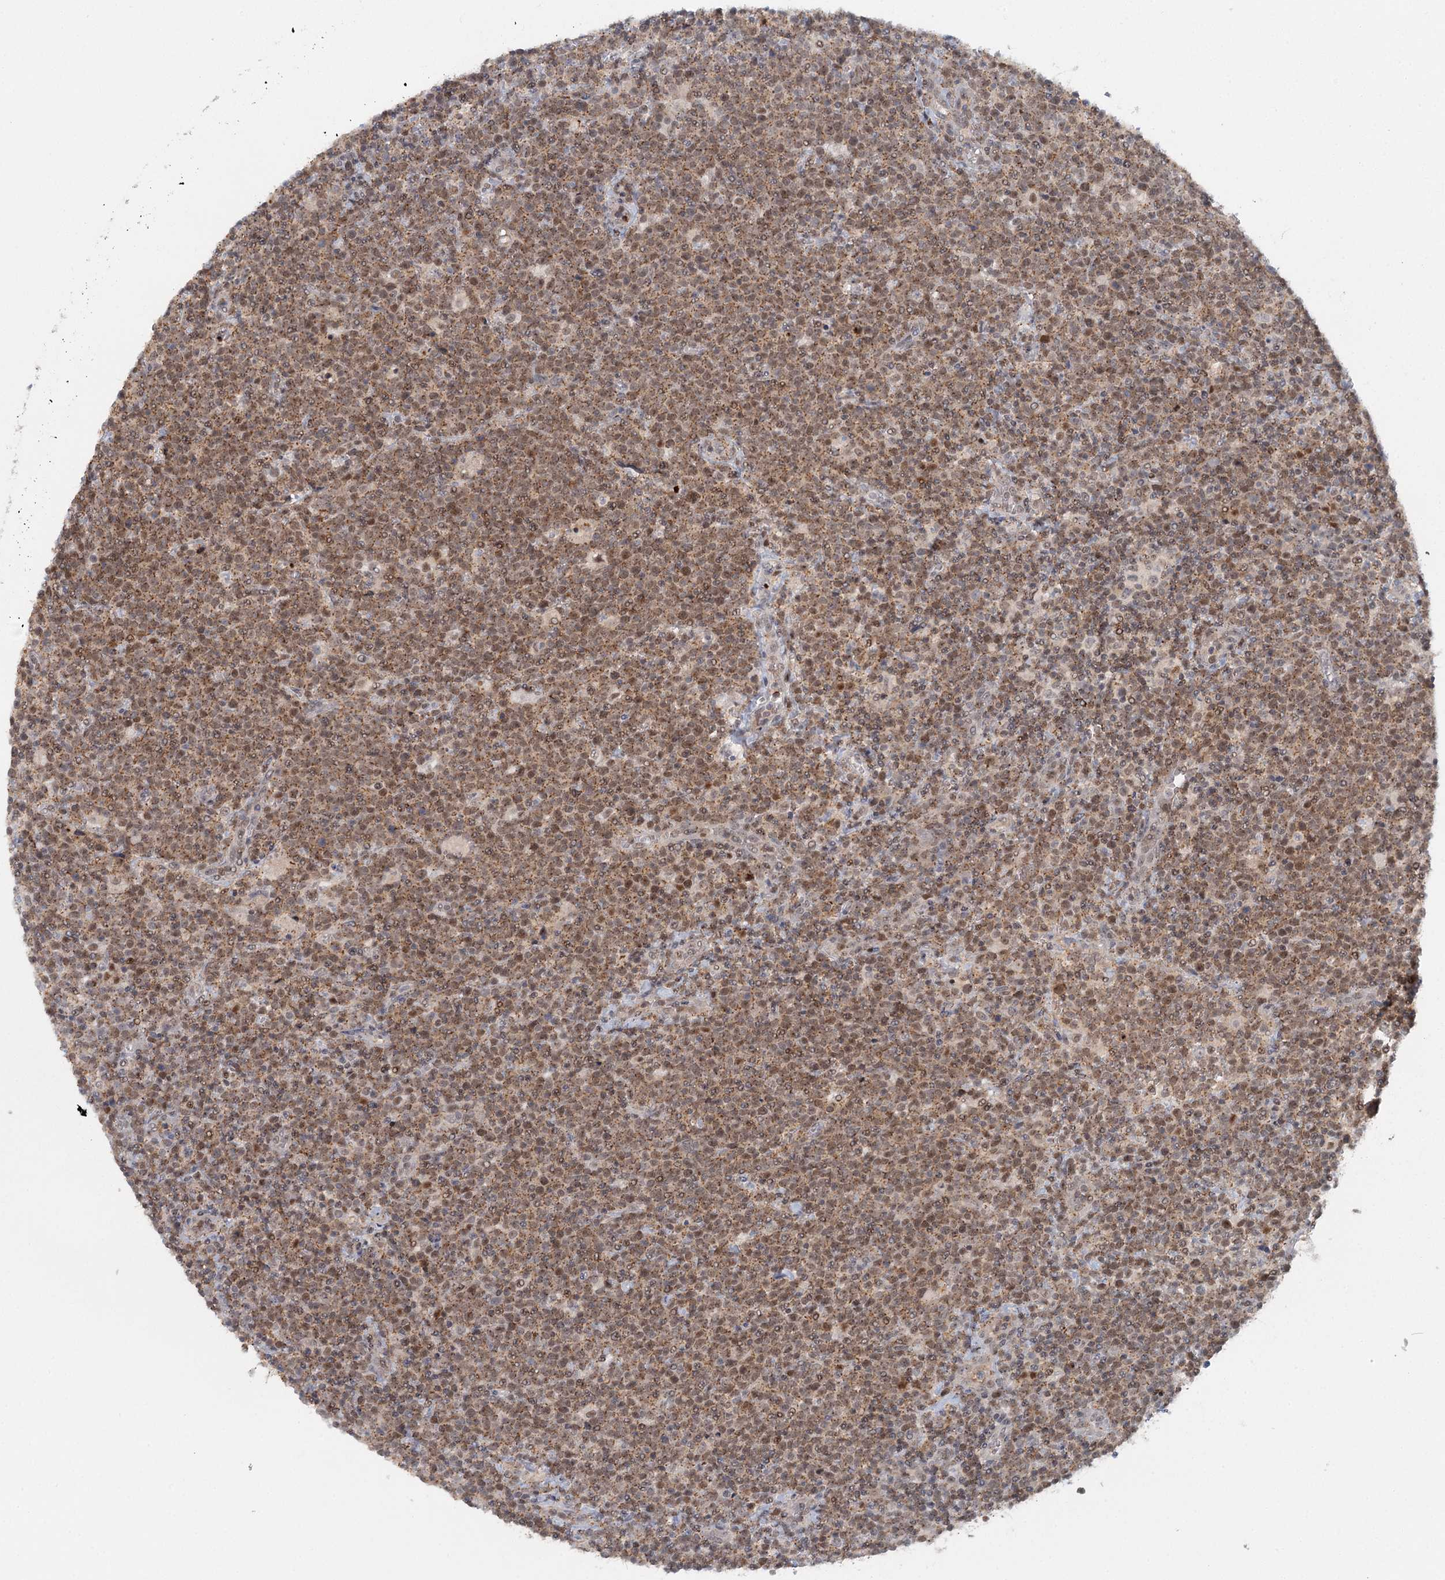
{"staining": {"intensity": "moderate", "quantity": ">75%", "location": "cytoplasmic/membranous,nuclear"}, "tissue": "lymphoma", "cell_type": "Tumor cells", "image_type": "cancer", "snomed": [{"axis": "morphology", "description": "Malignant lymphoma, non-Hodgkin's type, High grade"}, {"axis": "topography", "description": "Lymph node"}], "caption": "Immunohistochemistry (DAB (3,3'-diaminobenzidine)) staining of human high-grade malignant lymphoma, non-Hodgkin's type displays moderate cytoplasmic/membranous and nuclear protein staining in approximately >75% of tumor cells.", "gene": "GPATCH11", "patient": {"sex": "male", "age": 61}}